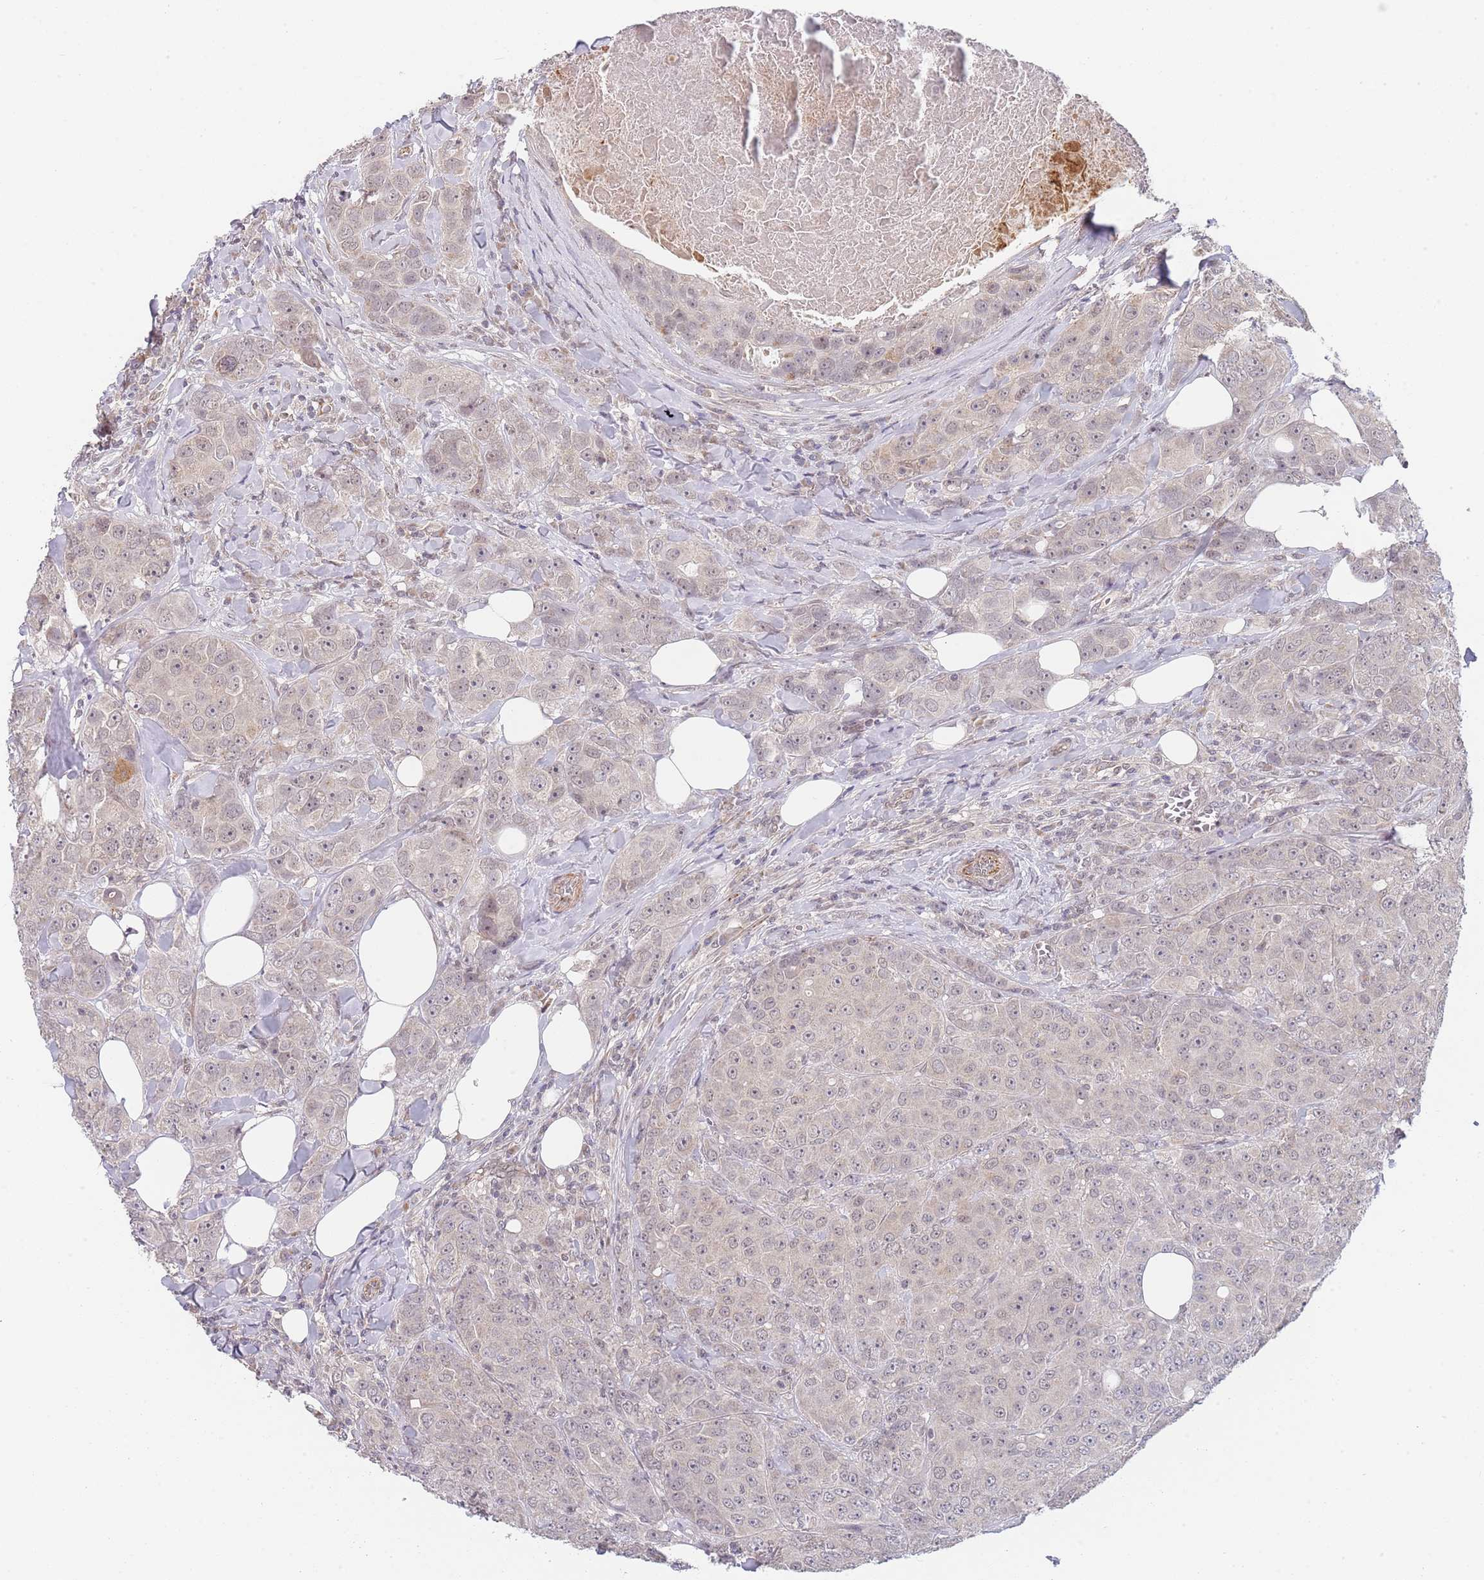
{"staining": {"intensity": "negative", "quantity": "none", "location": "none"}, "tissue": "breast cancer", "cell_type": "Tumor cells", "image_type": "cancer", "snomed": [{"axis": "morphology", "description": "Duct carcinoma"}, {"axis": "topography", "description": "Breast"}], "caption": "Immunohistochemistry image of human intraductal carcinoma (breast) stained for a protein (brown), which reveals no staining in tumor cells.", "gene": "B4GALT4", "patient": {"sex": "female", "age": 43}}